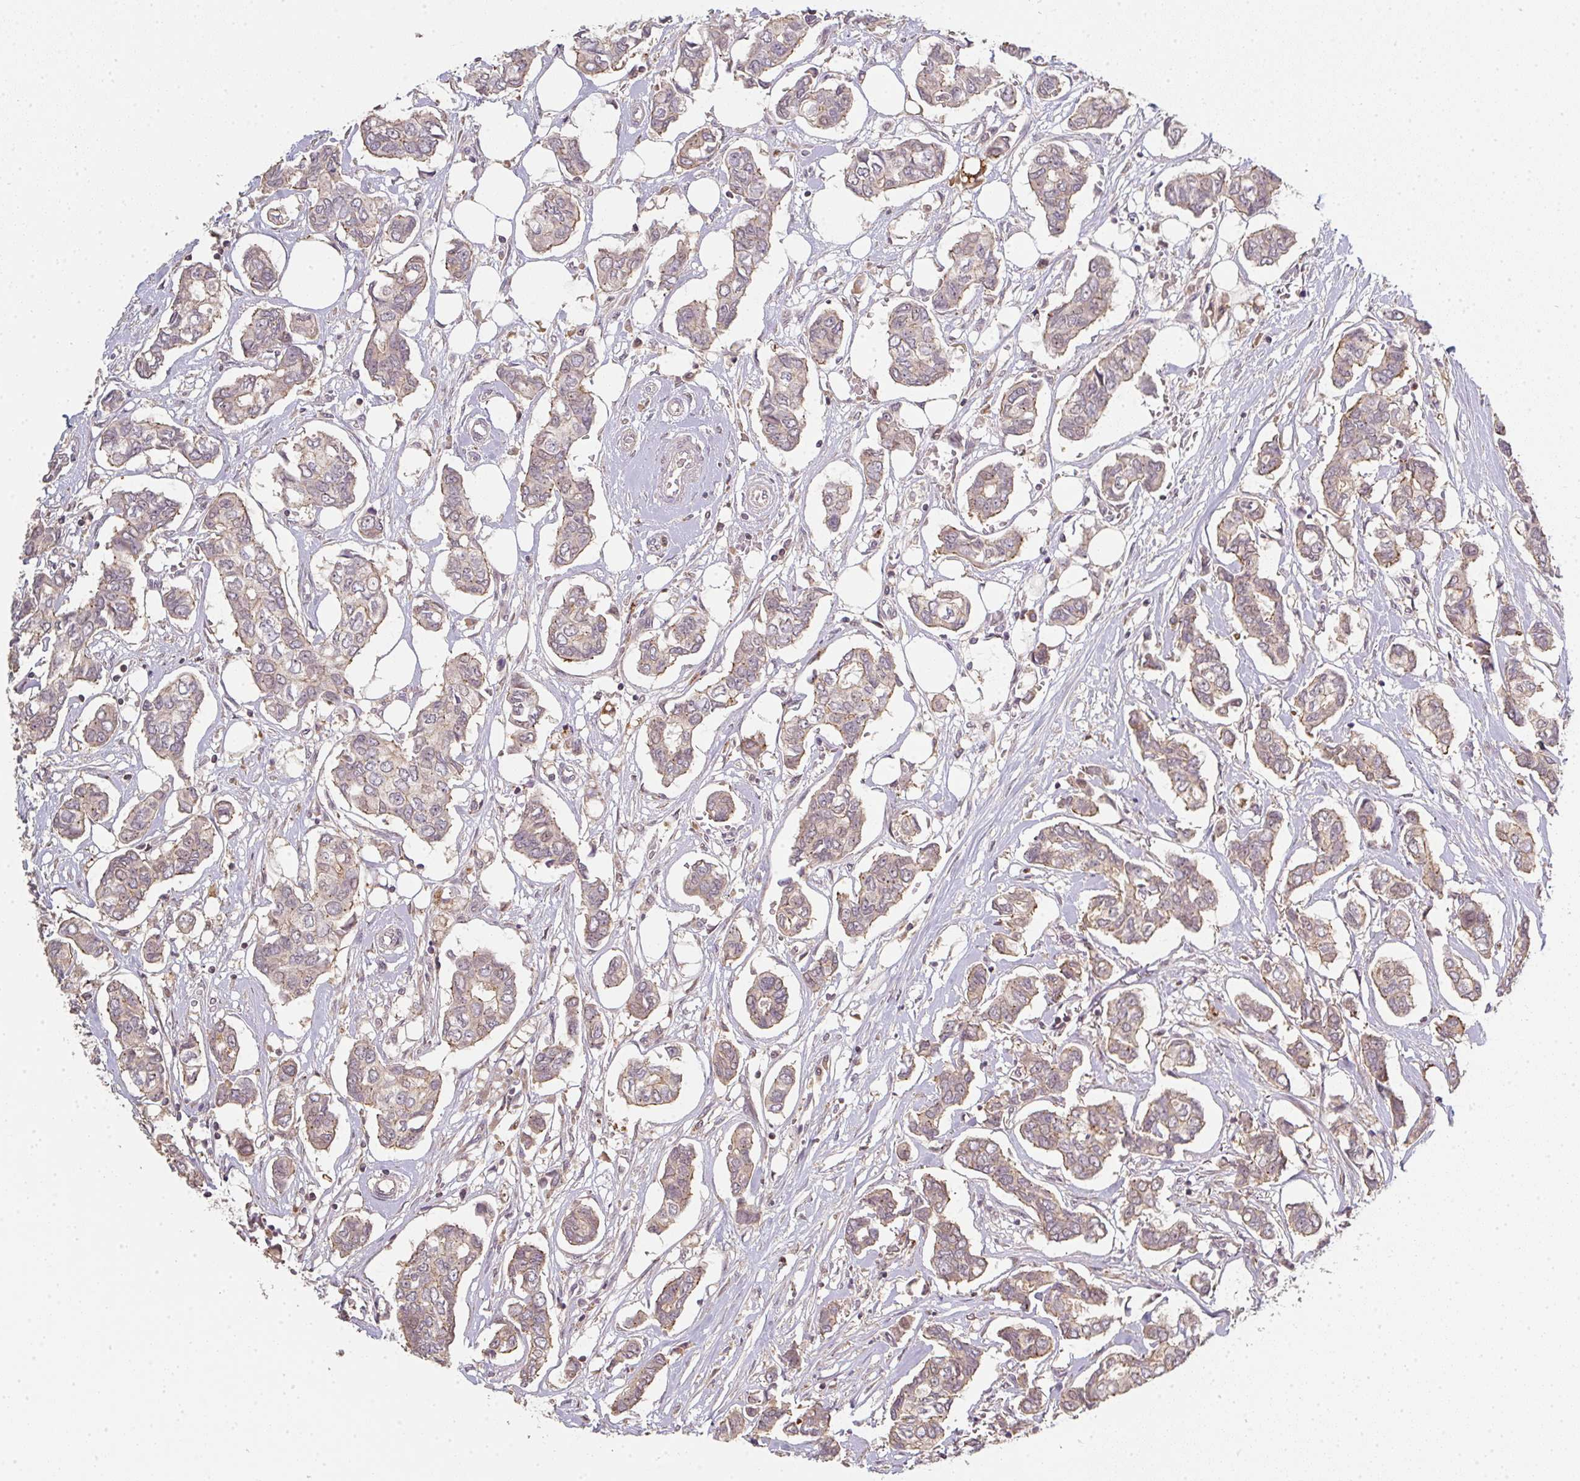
{"staining": {"intensity": "weak", "quantity": ">75%", "location": "cytoplasmic/membranous"}, "tissue": "breast cancer", "cell_type": "Tumor cells", "image_type": "cancer", "snomed": [{"axis": "morphology", "description": "Duct carcinoma"}, {"axis": "topography", "description": "Breast"}], "caption": "A low amount of weak cytoplasmic/membranous staining is present in about >75% of tumor cells in intraductal carcinoma (breast) tissue. Using DAB (brown) and hematoxylin (blue) stains, captured at high magnification using brightfield microscopy.", "gene": "TMEM237", "patient": {"sex": "female", "age": 73}}